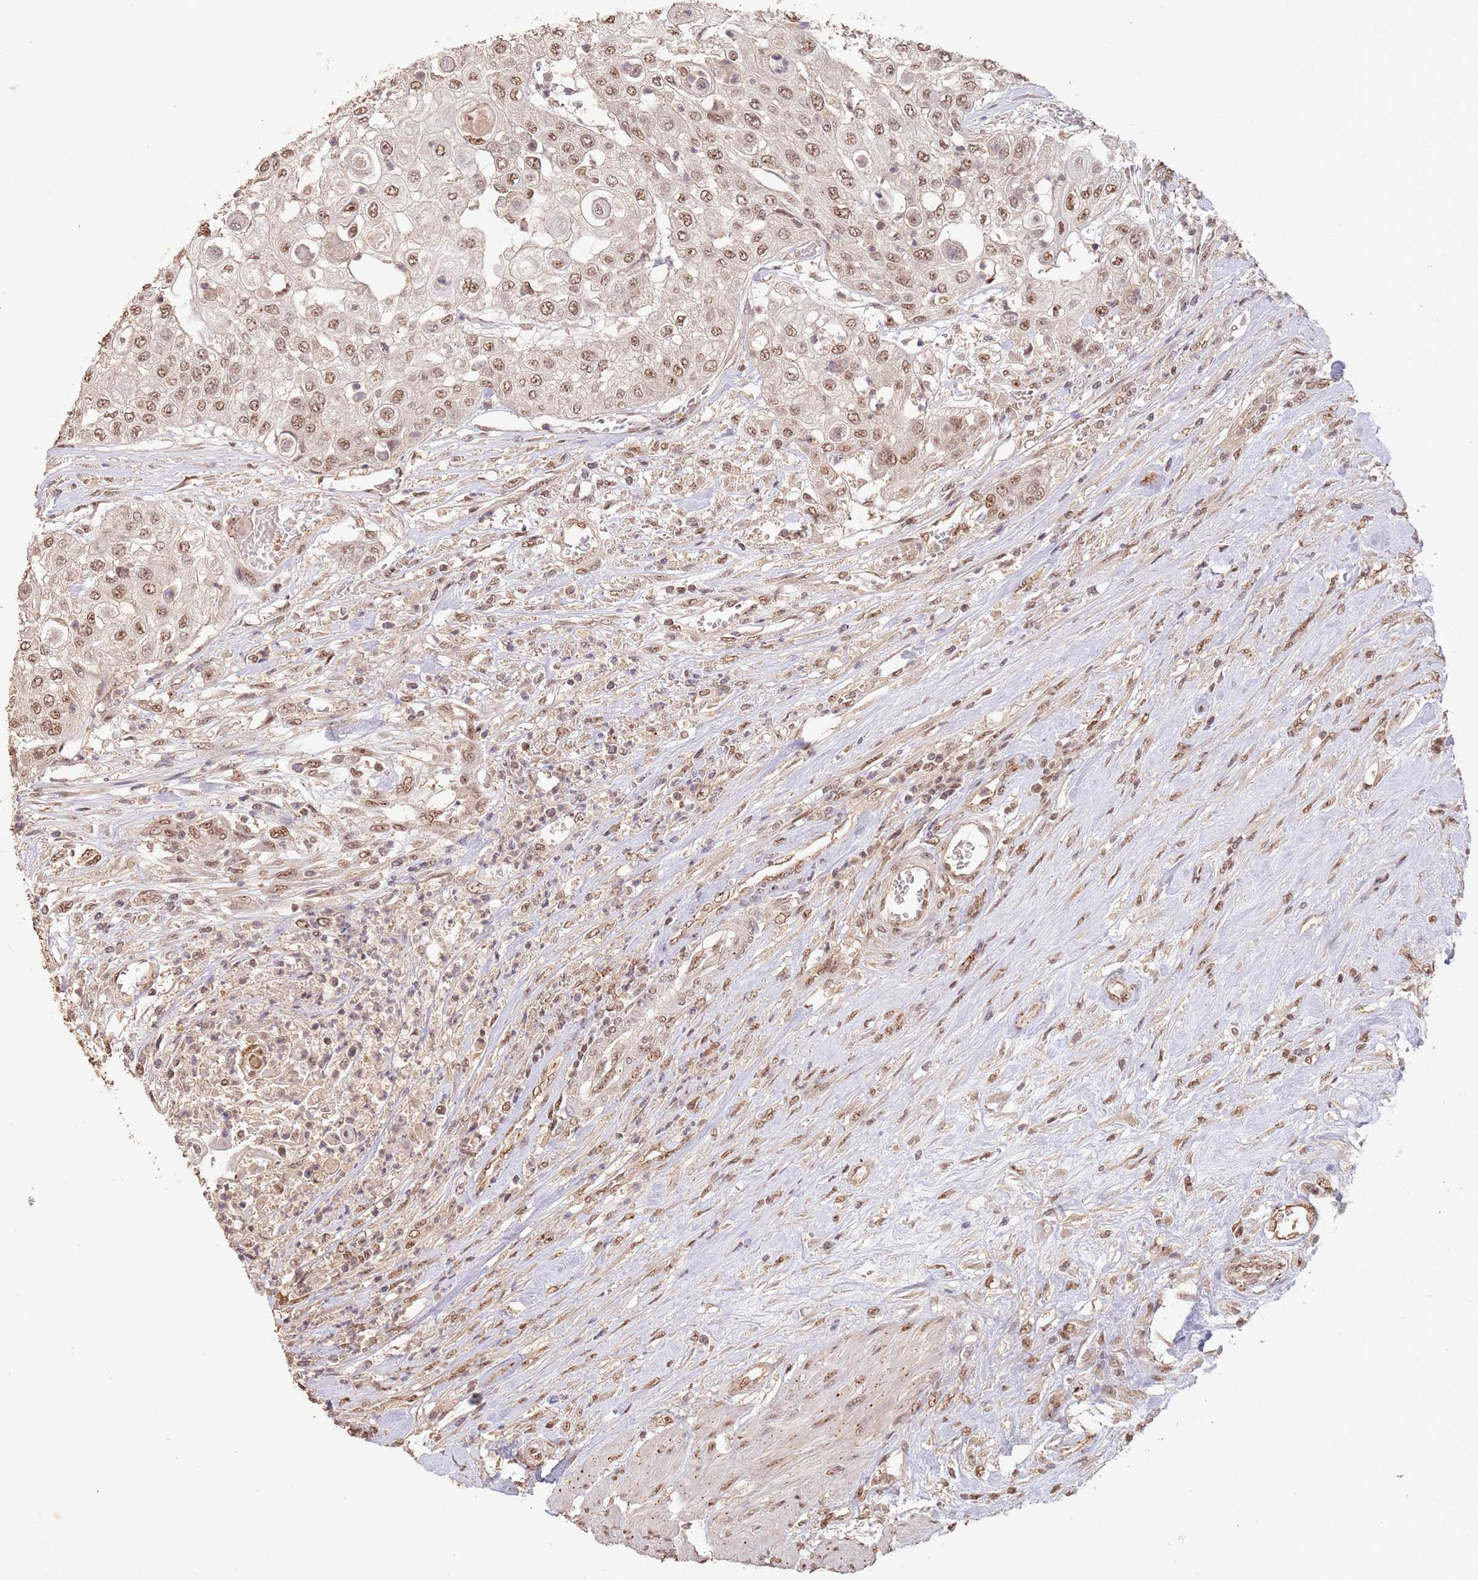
{"staining": {"intensity": "moderate", "quantity": ">75%", "location": "nuclear"}, "tissue": "urothelial cancer", "cell_type": "Tumor cells", "image_type": "cancer", "snomed": [{"axis": "morphology", "description": "Urothelial carcinoma, High grade"}, {"axis": "topography", "description": "Urinary bladder"}], "caption": "A photomicrograph of urothelial cancer stained for a protein reveals moderate nuclear brown staining in tumor cells.", "gene": "RFXANK", "patient": {"sex": "female", "age": 79}}